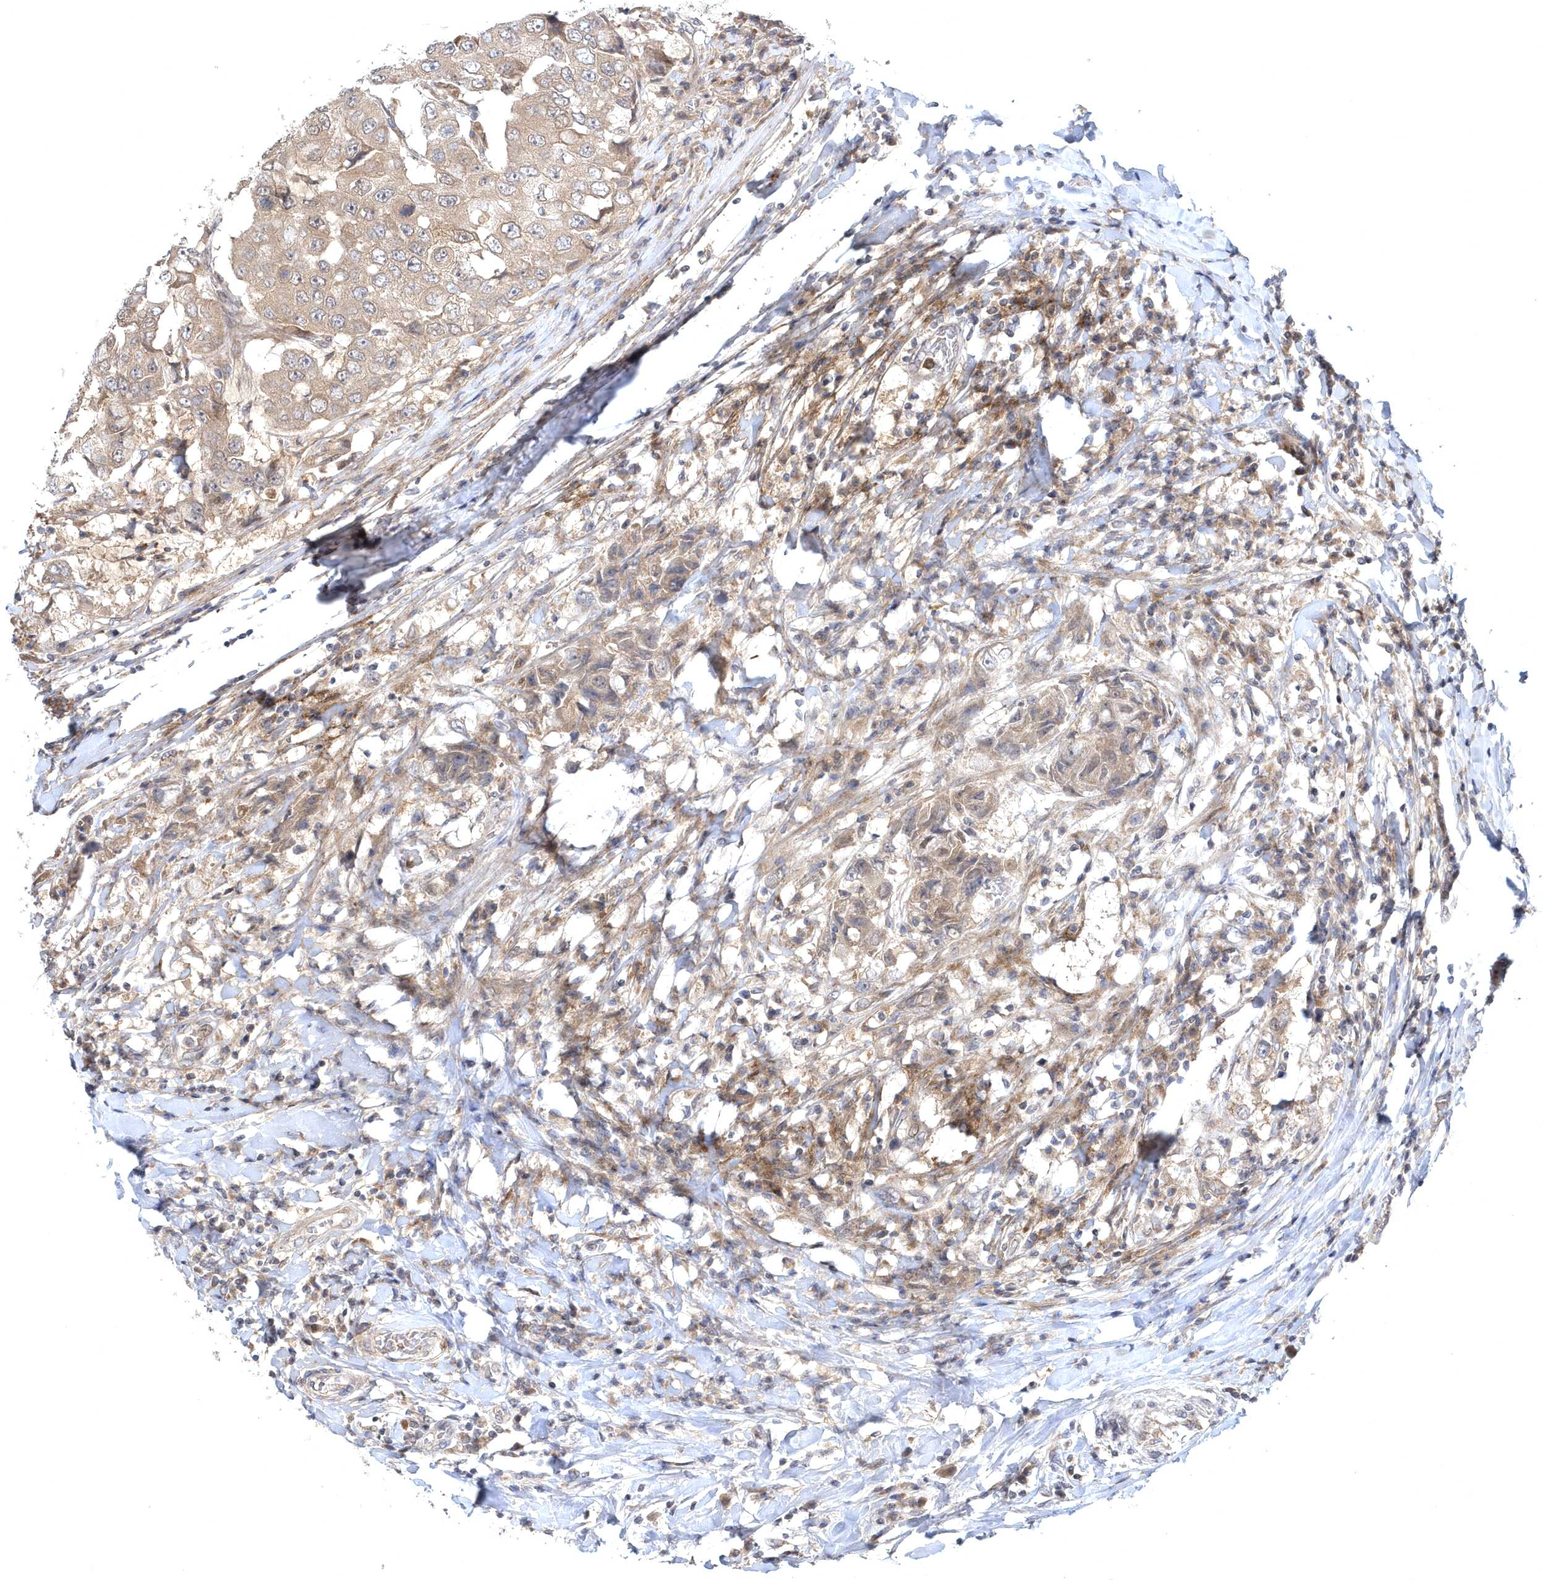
{"staining": {"intensity": "weak", "quantity": ">75%", "location": "cytoplasmic/membranous"}, "tissue": "breast cancer", "cell_type": "Tumor cells", "image_type": "cancer", "snomed": [{"axis": "morphology", "description": "Duct carcinoma"}, {"axis": "topography", "description": "Breast"}], "caption": "Human breast infiltrating ductal carcinoma stained with a protein marker exhibits weak staining in tumor cells.", "gene": "HMGCS1", "patient": {"sex": "female", "age": 27}}